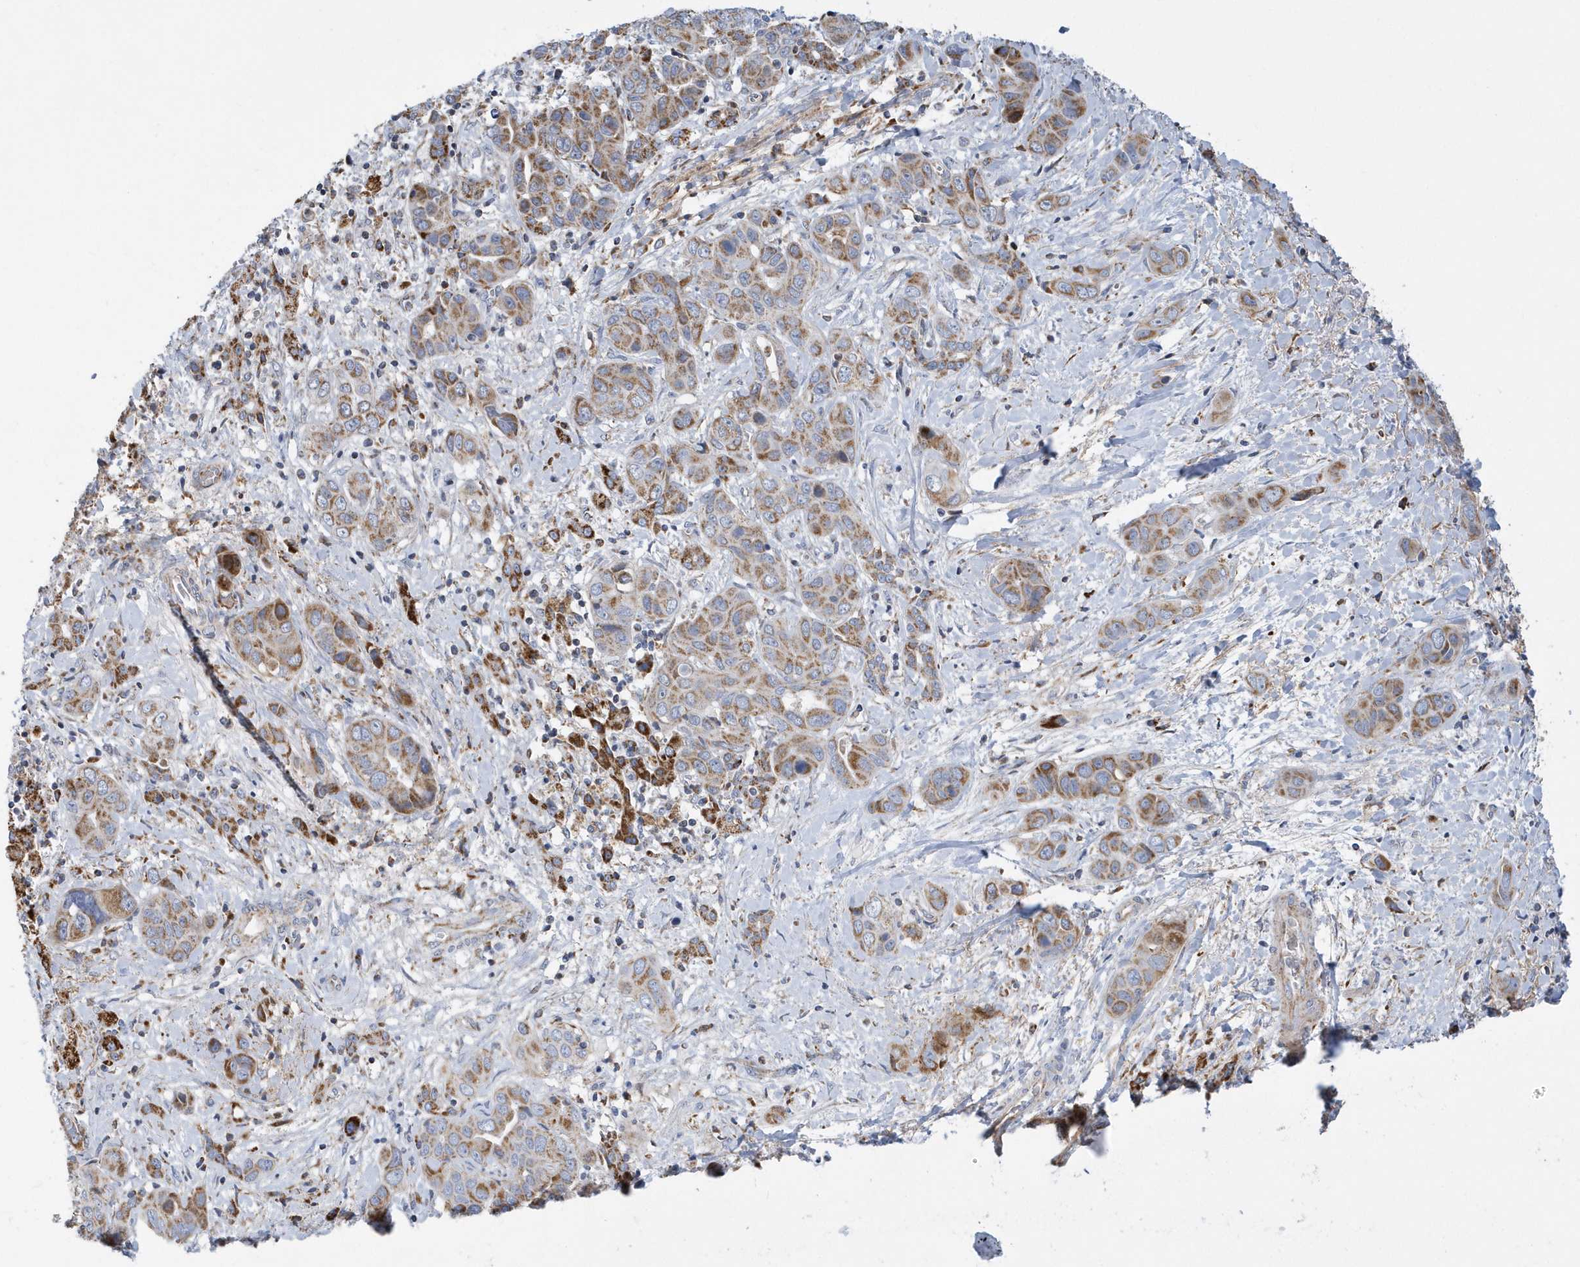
{"staining": {"intensity": "strong", "quantity": "25%-75%", "location": "cytoplasmic/membranous"}, "tissue": "liver cancer", "cell_type": "Tumor cells", "image_type": "cancer", "snomed": [{"axis": "morphology", "description": "Cholangiocarcinoma"}, {"axis": "topography", "description": "Liver"}], "caption": "Immunohistochemical staining of human cholangiocarcinoma (liver) shows high levels of strong cytoplasmic/membranous protein positivity in approximately 25%-75% of tumor cells. (IHC, brightfield microscopy, high magnification).", "gene": "VWA5B2", "patient": {"sex": "female", "age": 52}}